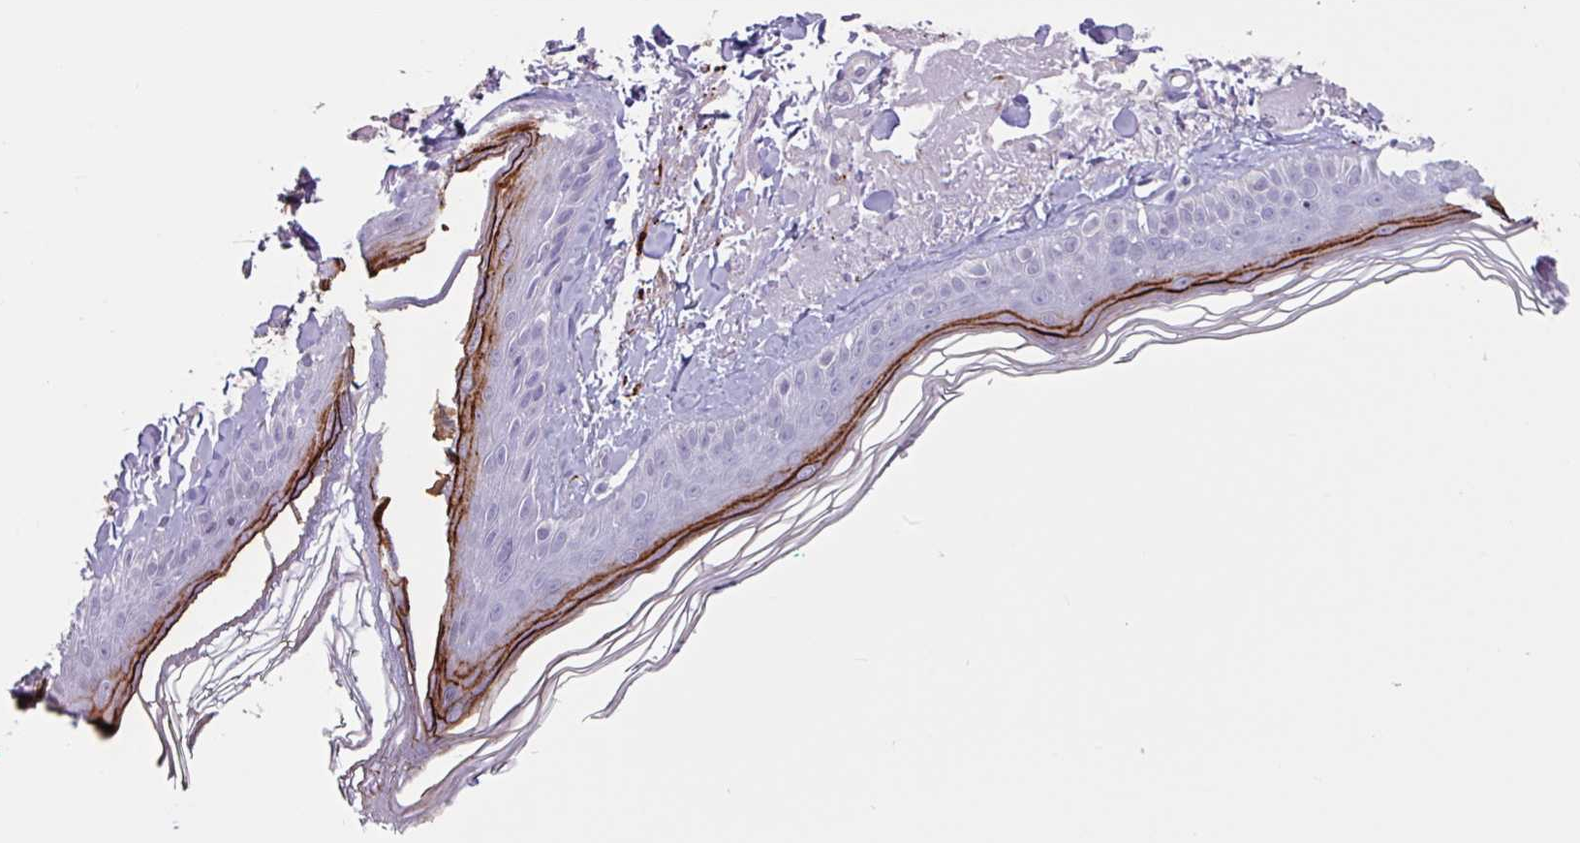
{"staining": {"intensity": "negative", "quantity": "none", "location": "none"}, "tissue": "skin", "cell_type": "Fibroblasts", "image_type": "normal", "snomed": [{"axis": "morphology", "description": "Normal tissue, NOS"}, {"axis": "morphology", "description": "Malignant melanoma, NOS"}, {"axis": "topography", "description": "Skin"}], "caption": "A histopathology image of skin stained for a protein displays no brown staining in fibroblasts. The staining was performed using DAB to visualize the protein expression in brown, while the nuclei were stained in blue with hematoxylin (Magnification: 20x).", "gene": "OTX1", "patient": {"sex": "male", "age": 80}}